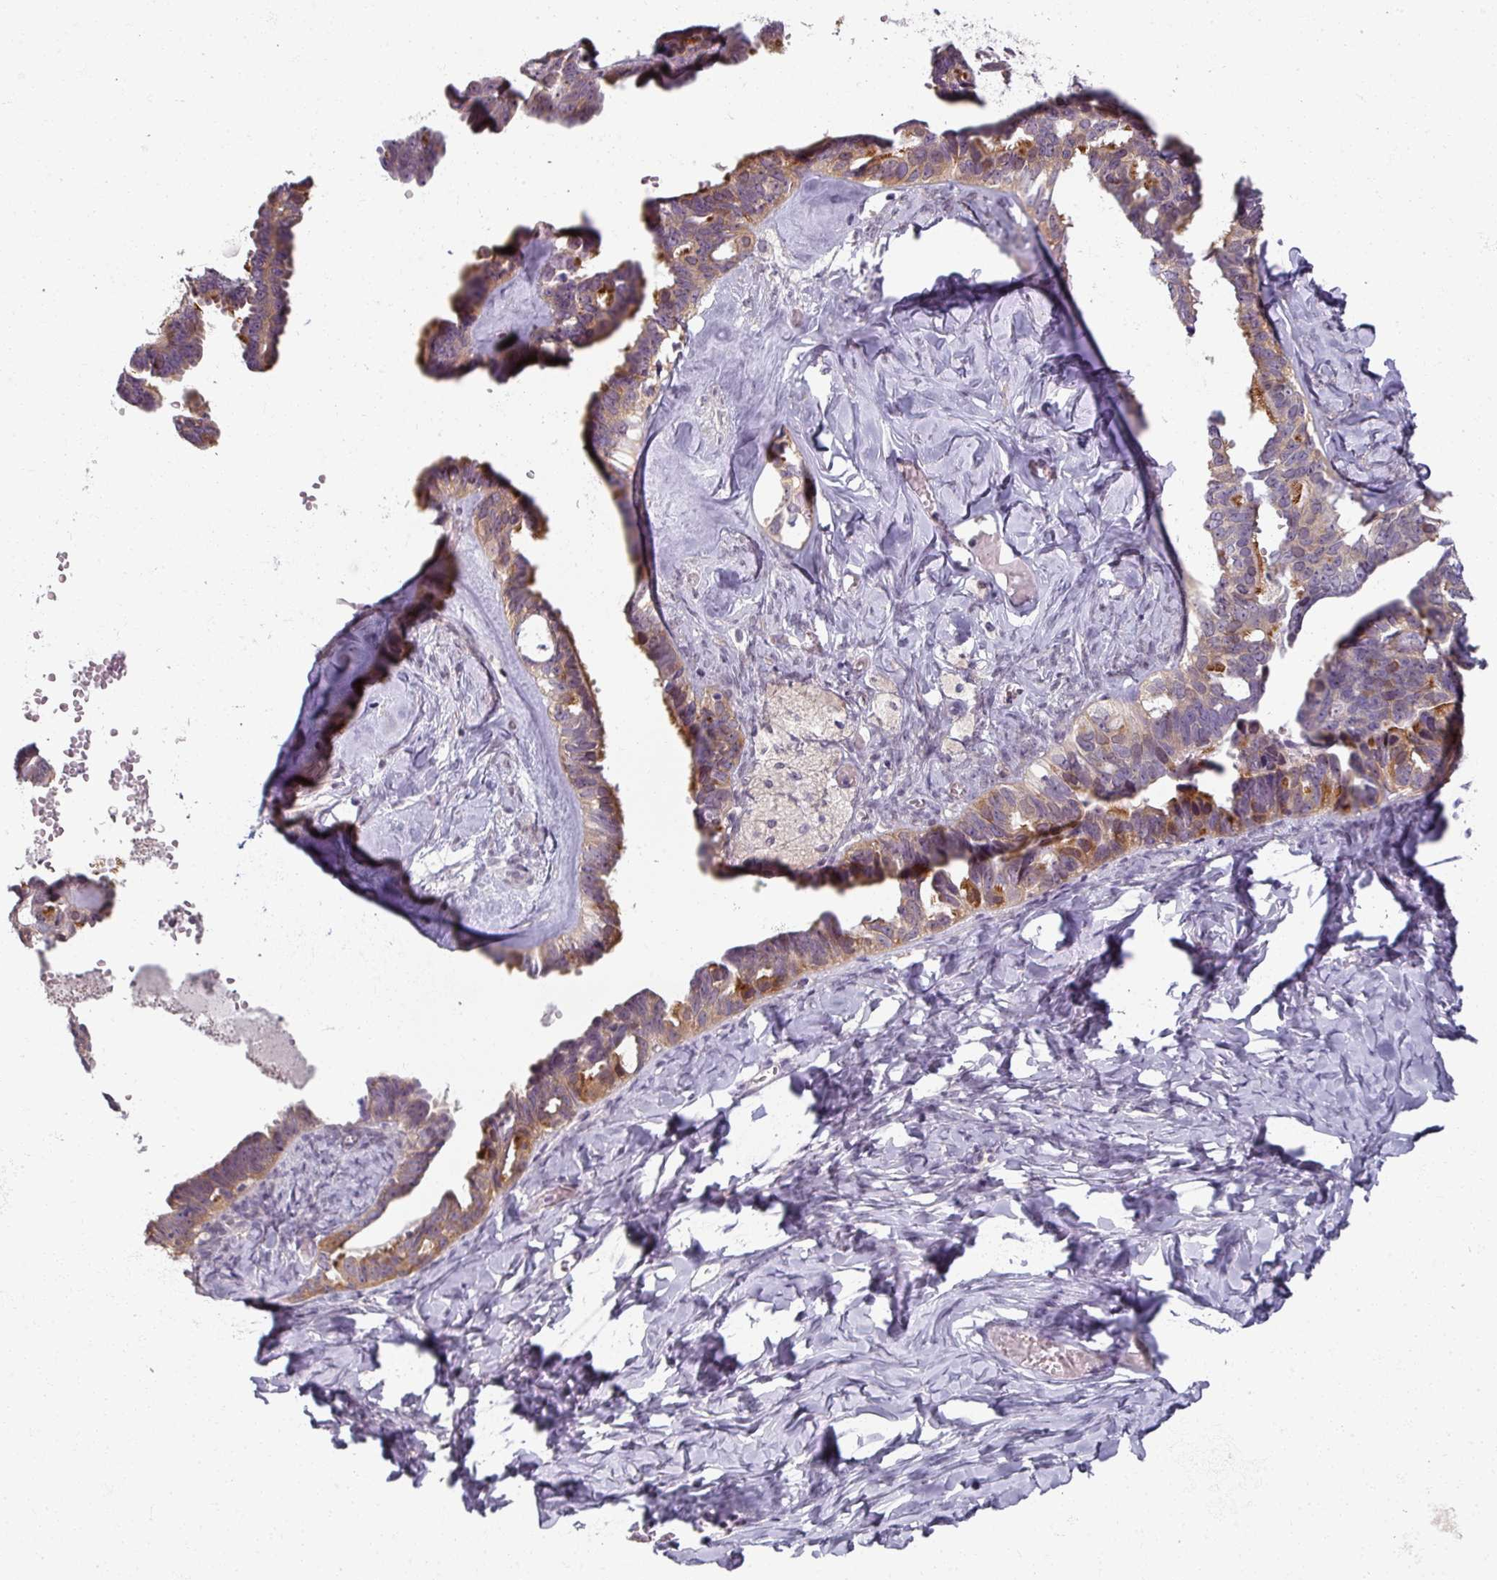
{"staining": {"intensity": "moderate", "quantity": "25%-75%", "location": "cytoplasmic/membranous"}, "tissue": "ovarian cancer", "cell_type": "Tumor cells", "image_type": "cancer", "snomed": [{"axis": "morphology", "description": "Cystadenocarcinoma, serous, NOS"}, {"axis": "topography", "description": "Ovary"}], "caption": "Ovarian cancer stained with a protein marker shows moderate staining in tumor cells.", "gene": "MYMK", "patient": {"sex": "female", "age": 69}}